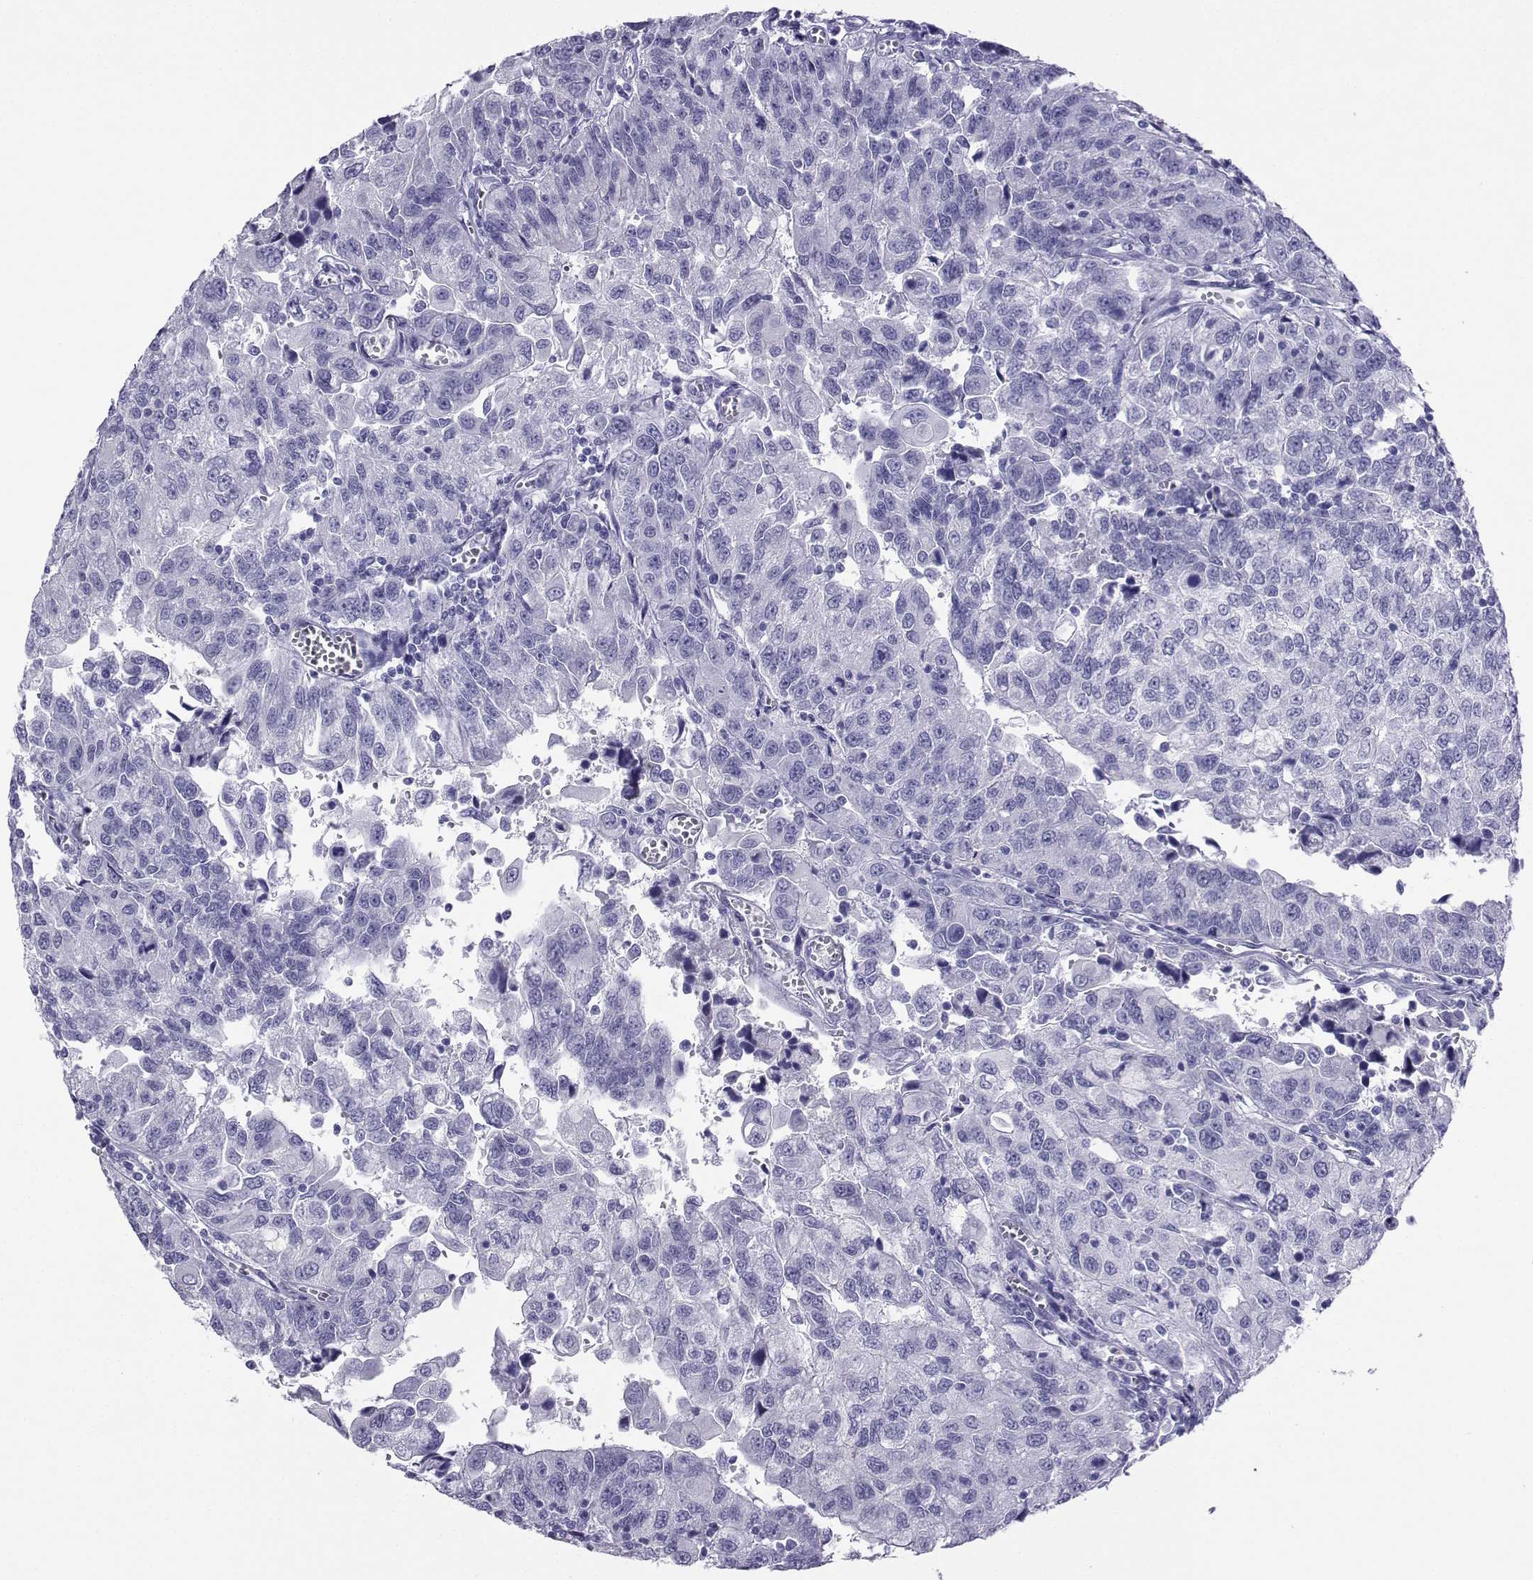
{"staining": {"intensity": "negative", "quantity": "none", "location": "none"}, "tissue": "urothelial cancer", "cell_type": "Tumor cells", "image_type": "cancer", "snomed": [{"axis": "morphology", "description": "Urothelial carcinoma, NOS"}, {"axis": "morphology", "description": "Urothelial carcinoma, High grade"}, {"axis": "topography", "description": "Urinary bladder"}], "caption": "There is no significant staining in tumor cells of transitional cell carcinoma. Brightfield microscopy of immunohistochemistry (IHC) stained with DAB (brown) and hematoxylin (blue), captured at high magnification.", "gene": "LORICRIN", "patient": {"sex": "female", "age": 73}}